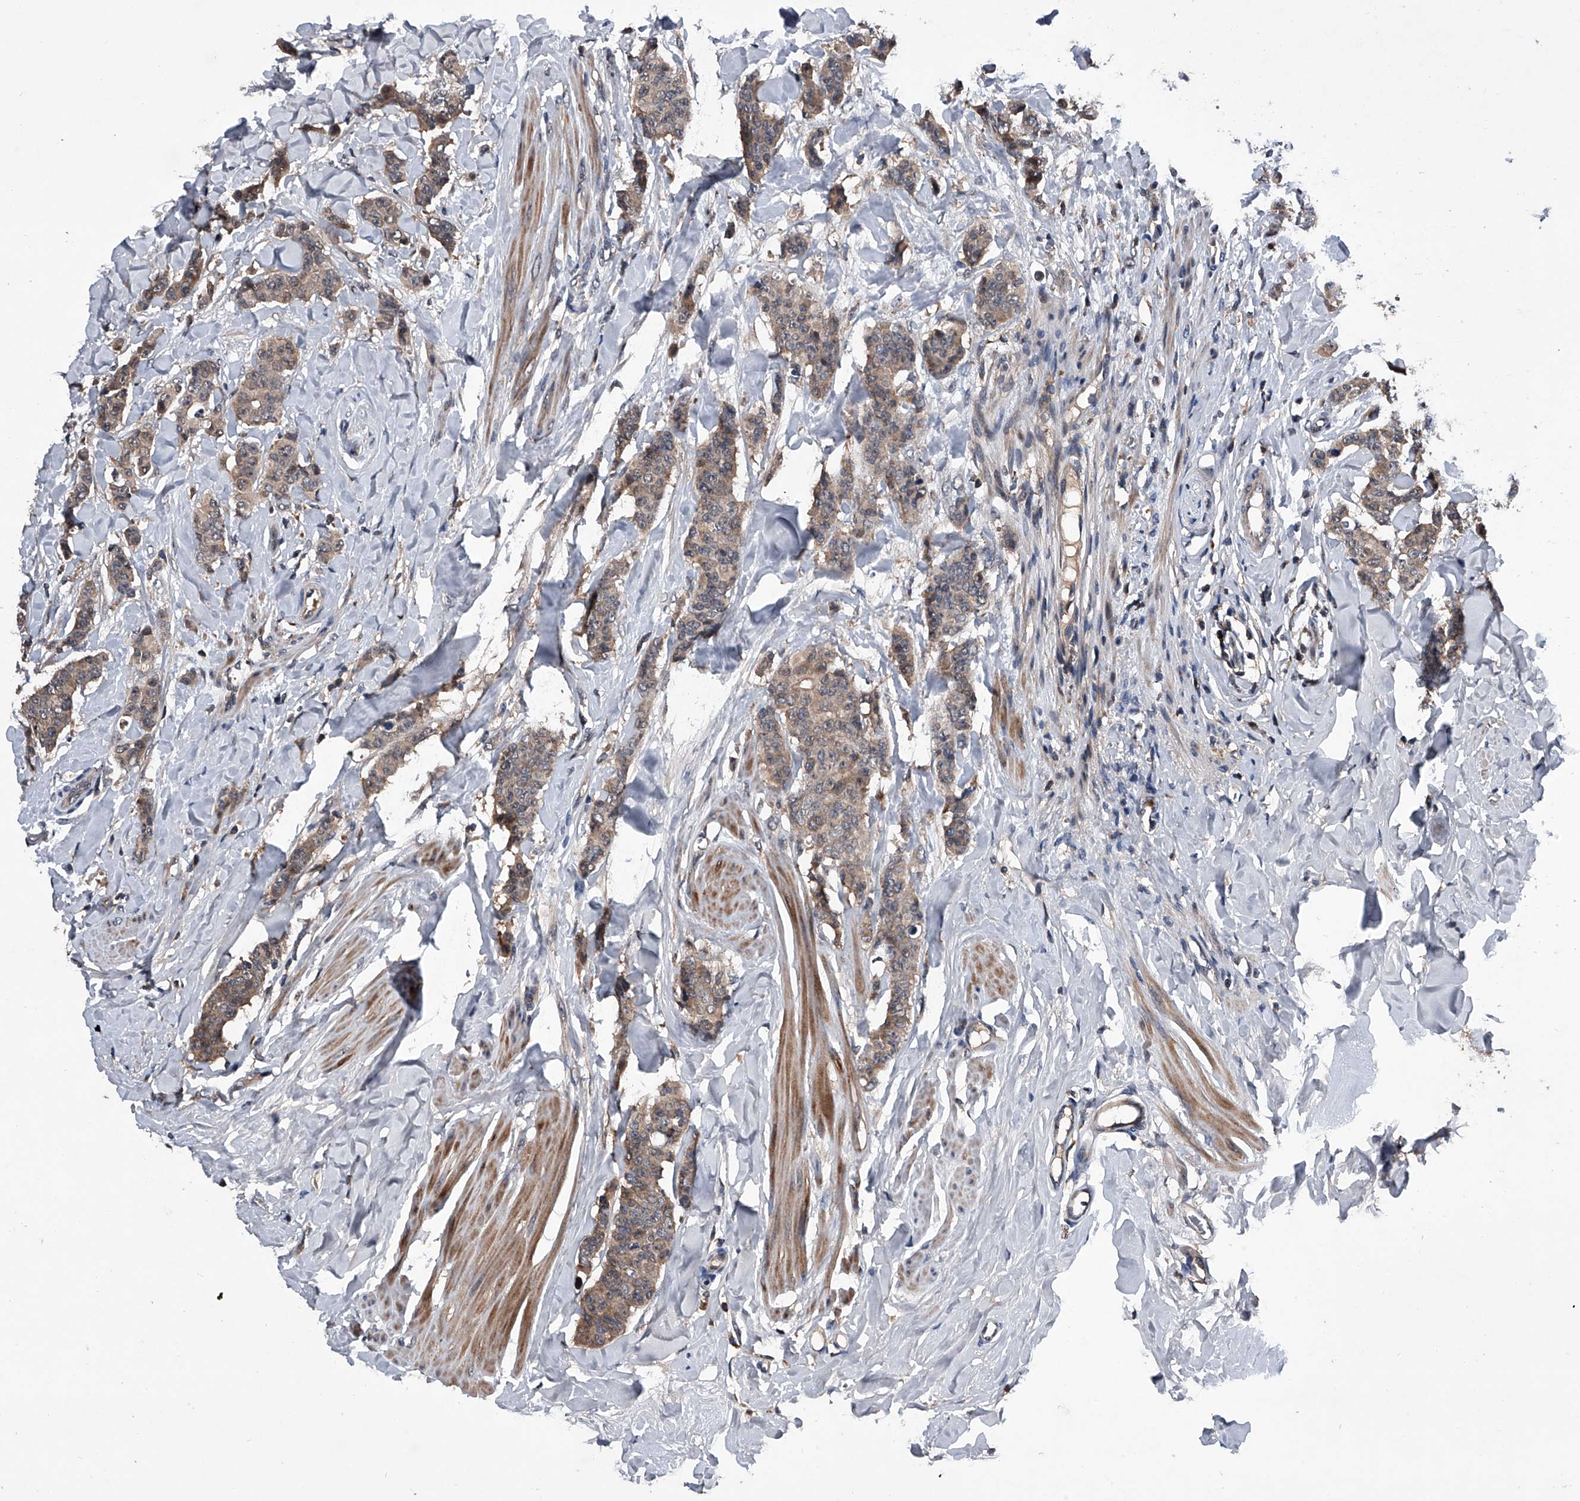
{"staining": {"intensity": "weak", "quantity": "<25%", "location": "cytoplasmic/membranous"}, "tissue": "breast cancer", "cell_type": "Tumor cells", "image_type": "cancer", "snomed": [{"axis": "morphology", "description": "Duct carcinoma"}, {"axis": "topography", "description": "Breast"}], "caption": "An immunohistochemistry micrograph of breast cancer (intraductal carcinoma) is shown. There is no staining in tumor cells of breast cancer (intraductal carcinoma). The staining is performed using DAB brown chromogen with nuclei counter-stained in using hematoxylin.", "gene": "ZNF30", "patient": {"sex": "female", "age": 40}}